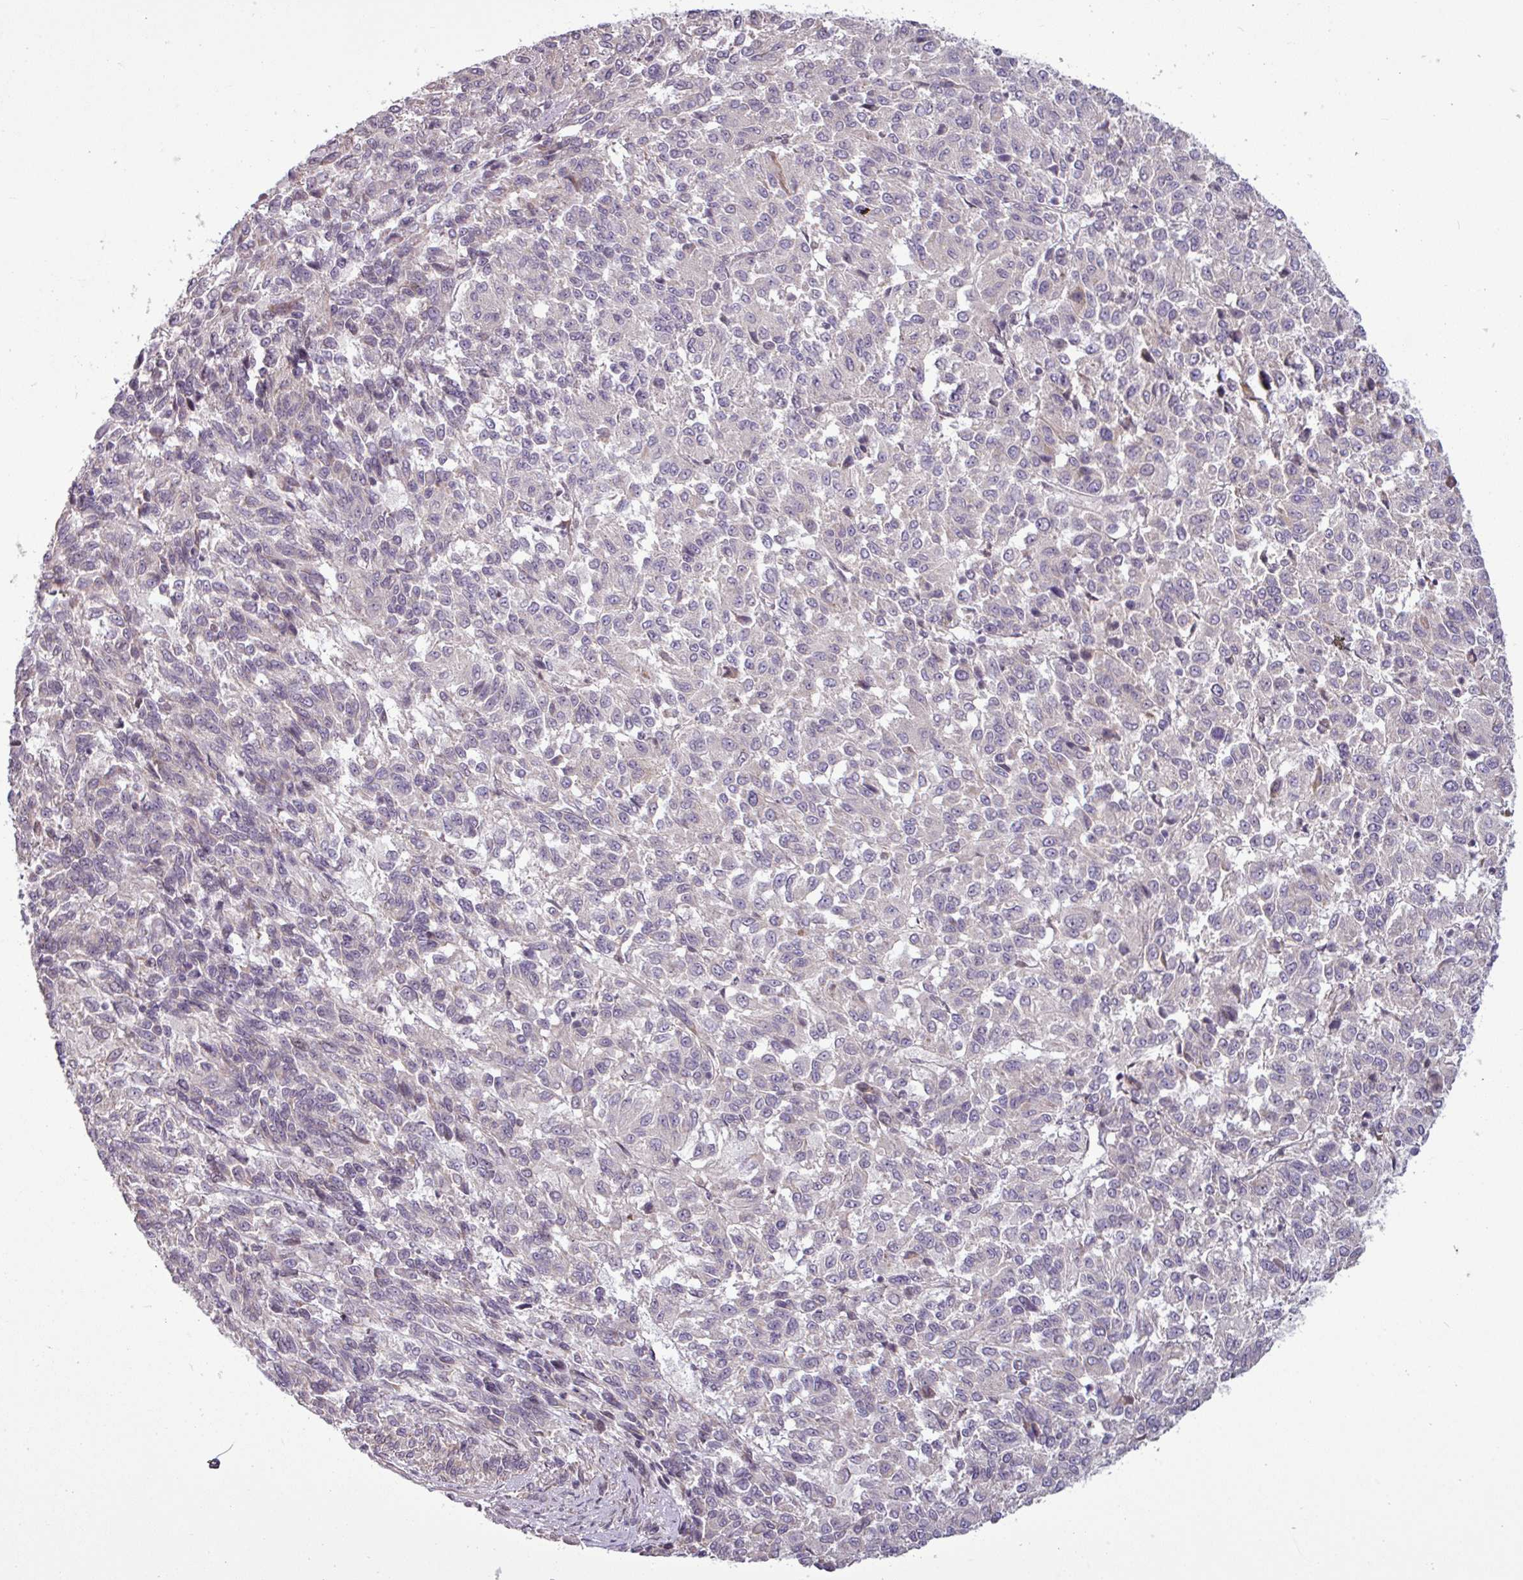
{"staining": {"intensity": "negative", "quantity": "none", "location": "none"}, "tissue": "melanoma", "cell_type": "Tumor cells", "image_type": "cancer", "snomed": [{"axis": "morphology", "description": "Malignant melanoma, Metastatic site"}, {"axis": "topography", "description": "Lung"}], "caption": "Immunohistochemistry (IHC) histopathology image of neoplastic tissue: malignant melanoma (metastatic site) stained with DAB displays no significant protein positivity in tumor cells.", "gene": "GPT2", "patient": {"sex": "male", "age": 64}}